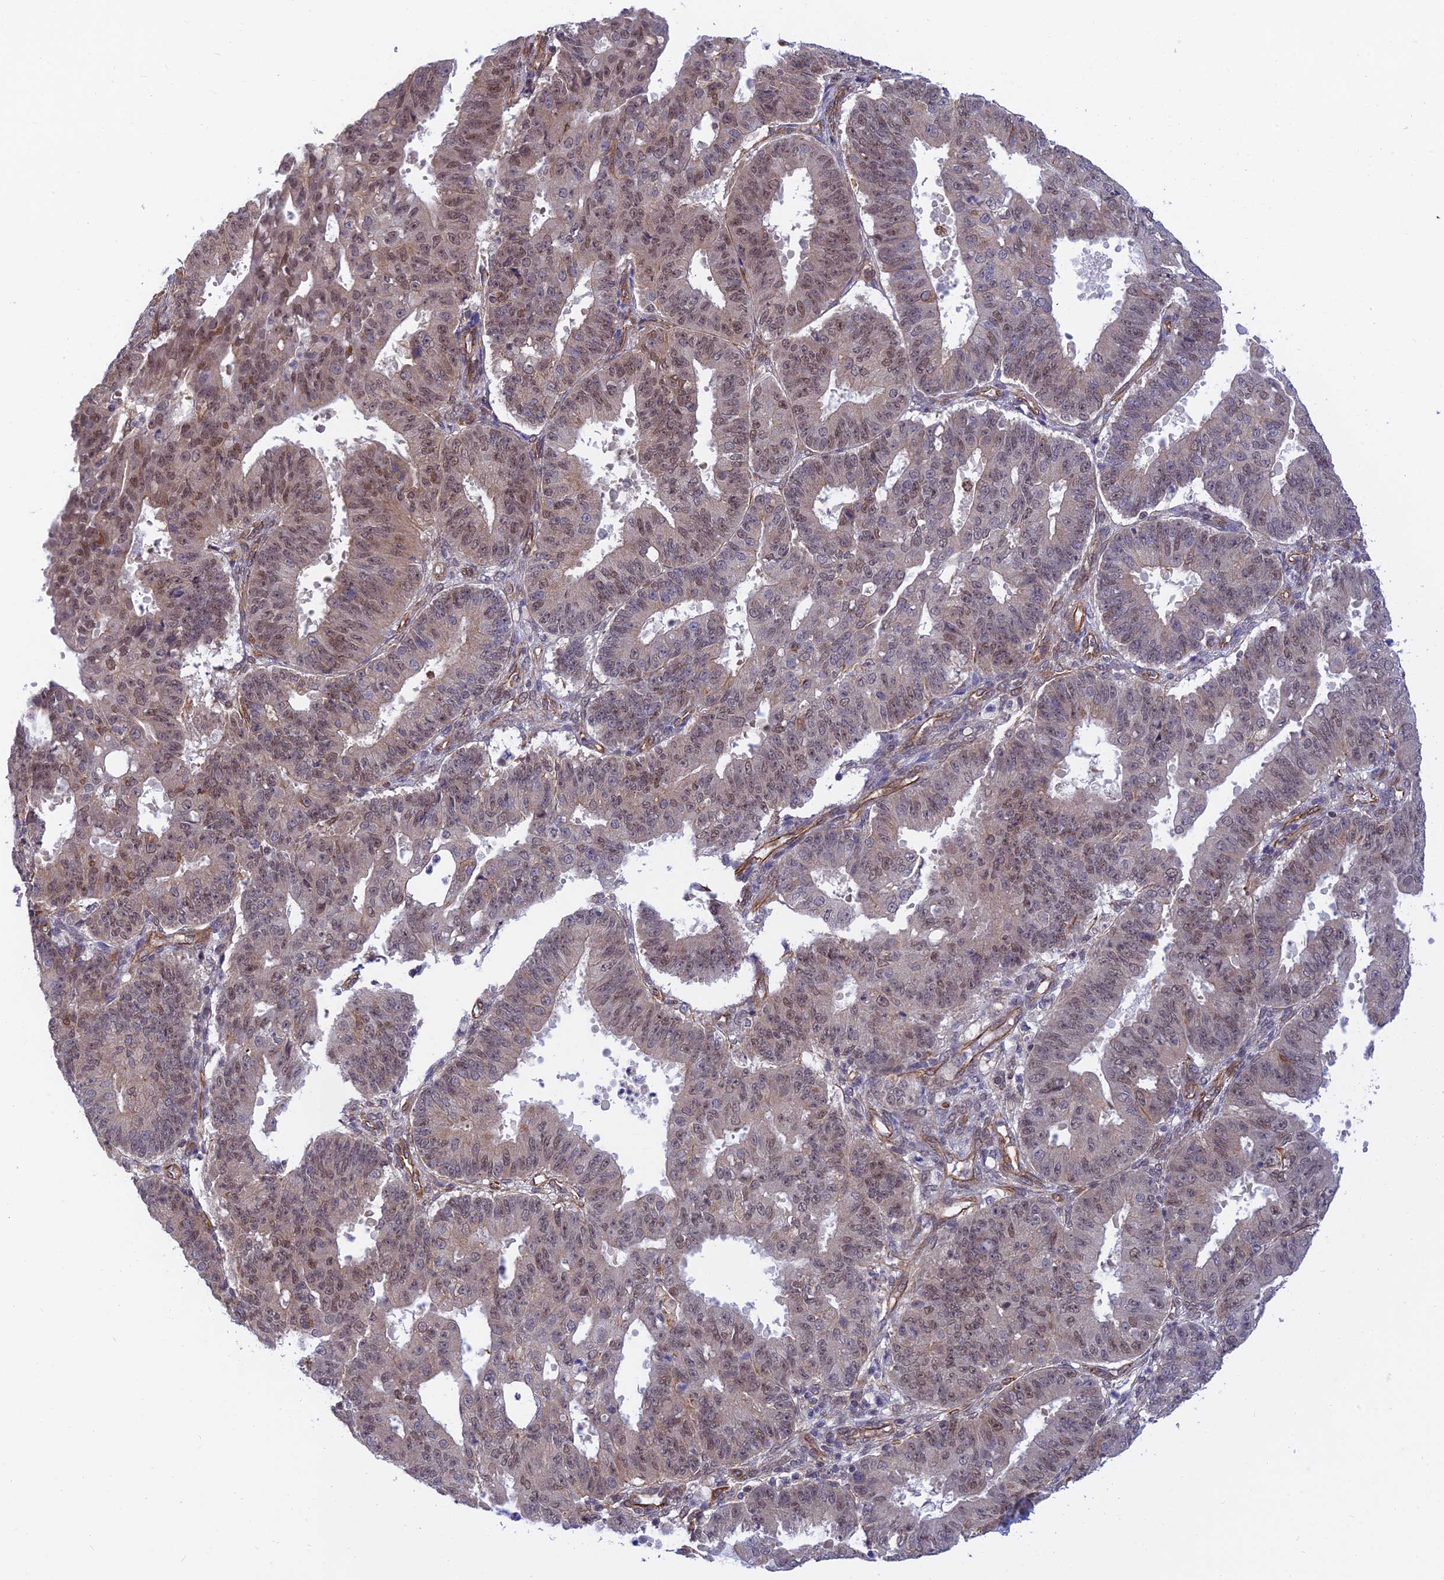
{"staining": {"intensity": "weak", "quantity": ">75%", "location": "nuclear"}, "tissue": "ovarian cancer", "cell_type": "Tumor cells", "image_type": "cancer", "snomed": [{"axis": "morphology", "description": "Carcinoma, endometroid"}, {"axis": "topography", "description": "Appendix"}, {"axis": "topography", "description": "Ovary"}], "caption": "An image showing weak nuclear positivity in approximately >75% of tumor cells in ovarian cancer, as visualized by brown immunohistochemical staining.", "gene": "PAGR1", "patient": {"sex": "female", "age": 42}}